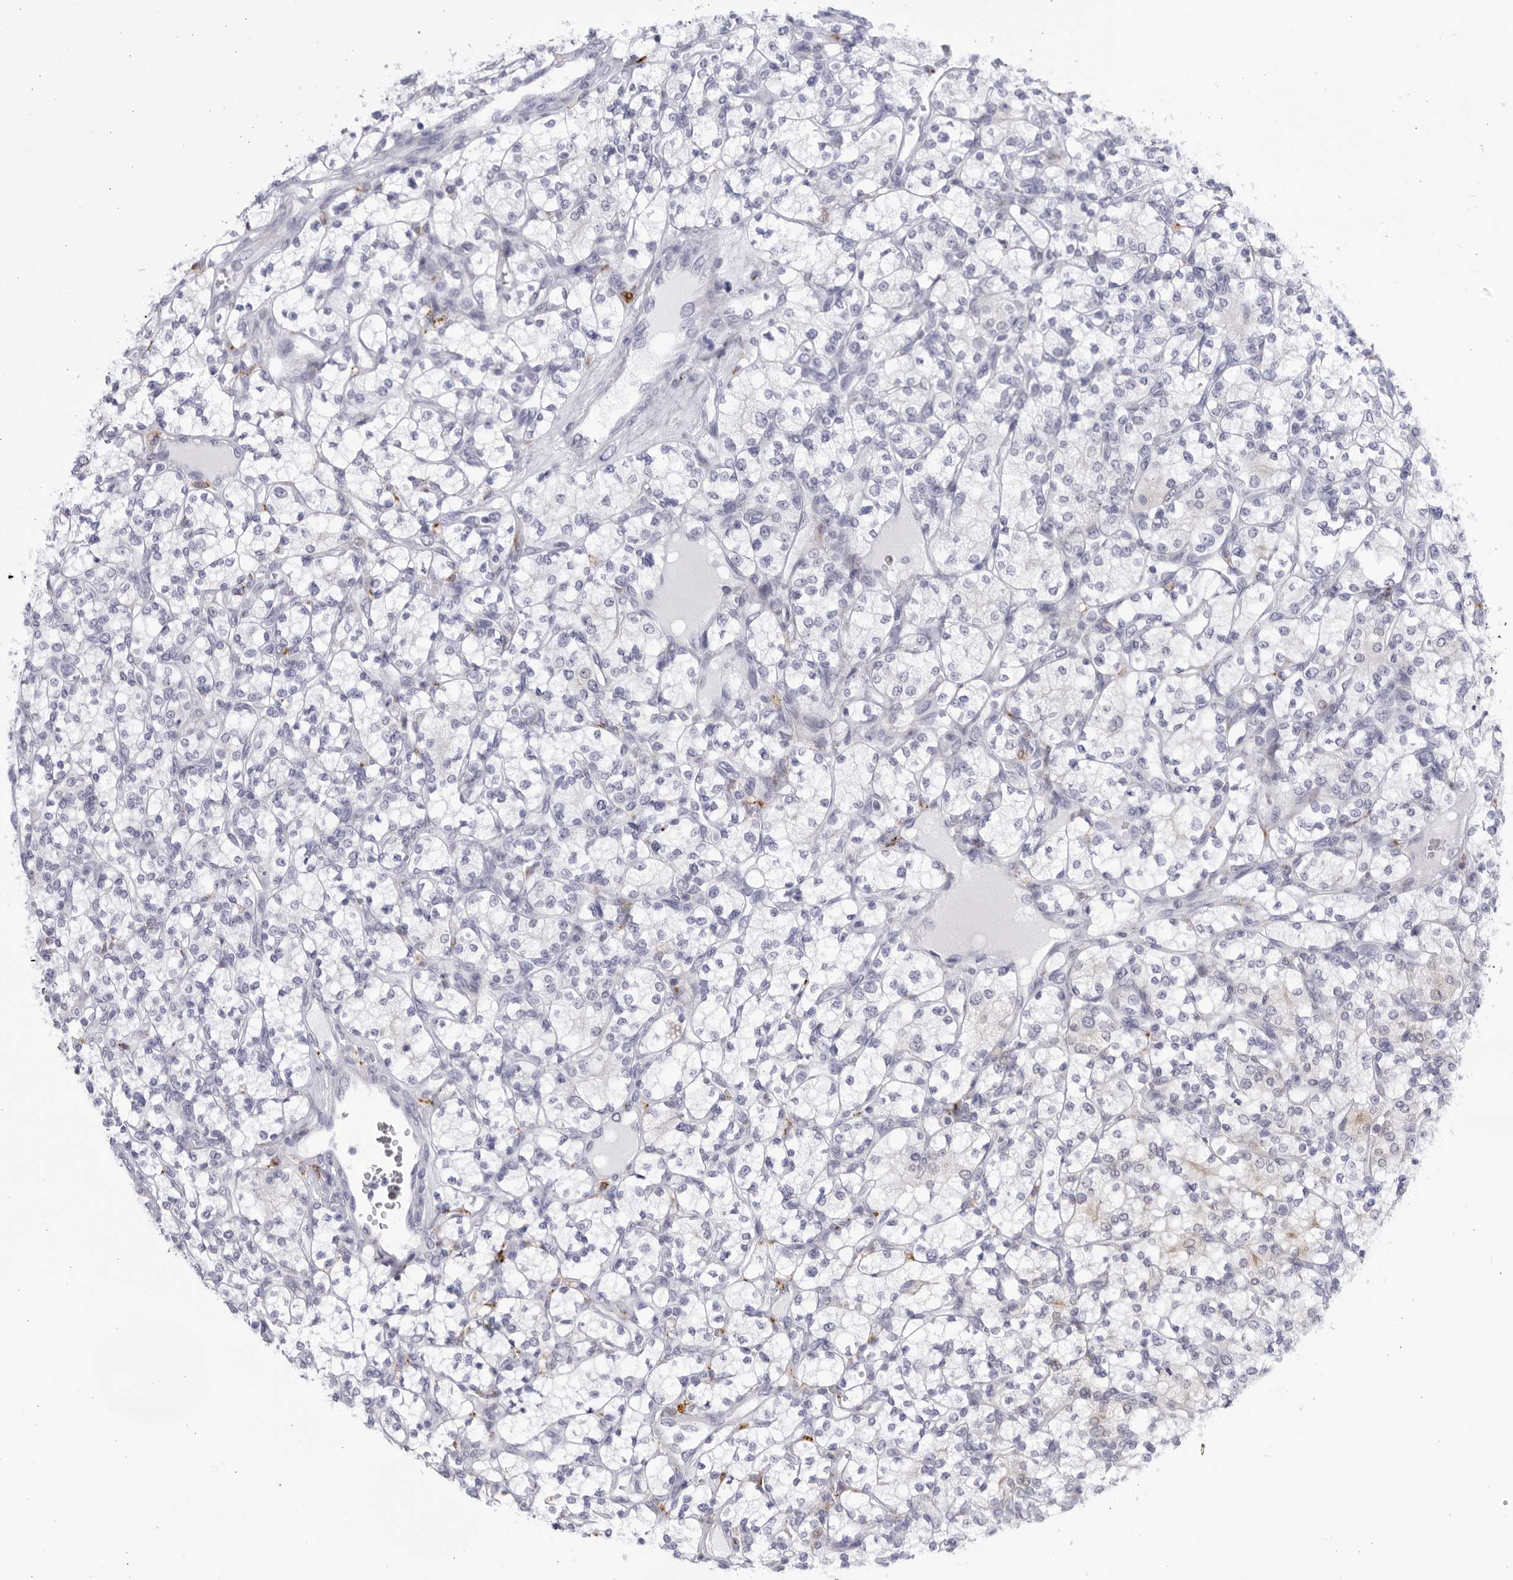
{"staining": {"intensity": "negative", "quantity": "none", "location": "none"}, "tissue": "renal cancer", "cell_type": "Tumor cells", "image_type": "cancer", "snomed": [{"axis": "morphology", "description": "Adenocarcinoma, NOS"}, {"axis": "topography", "description": "Kidney"}], "caption": "High power microscopy image of an immunohistochemistry (IHC) histopathology image of renal adenocarcinoma, revealing no significant expression in tumor cells.", "gene": "CCDC181", "patient": {"sex": "male", "age": 77}}